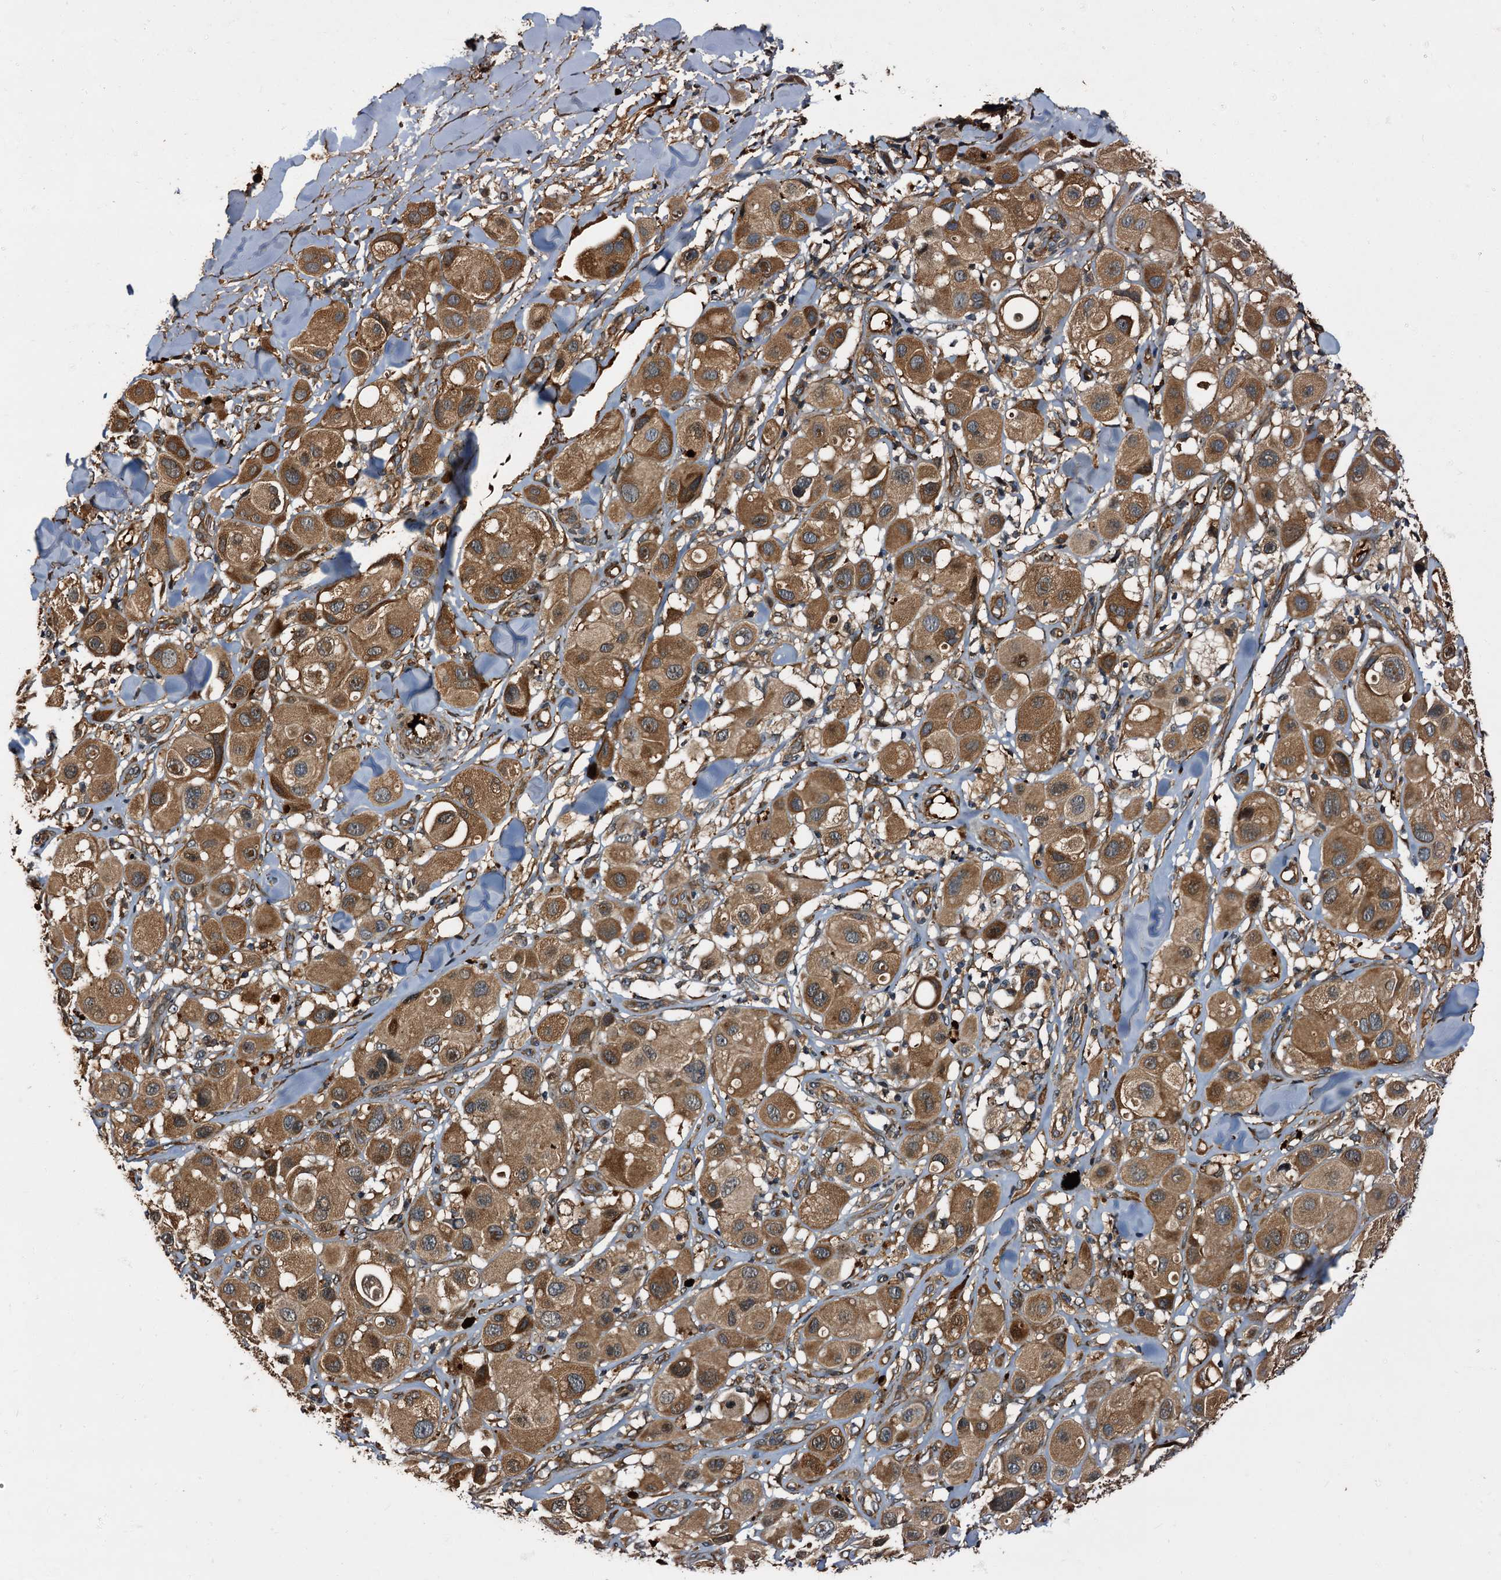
{"staining": {"intensity": "moderate", "quantity": ">75%", "location": "cytoplasmic/membranous"}, "tissue": "melanoma", "cell_type": "Tumor cells", "image_type": "cancer", "snomed": [{"axis": "morphology", "description": "Malignant melanoma, Metastatic site"}, {"axis": "topography", "description": "Skin"}], "caption": "The immunohistochemical stain highlights moderate cytoplasmic/membranous positivity in tumor cells of melanoma tissue.", "gene": "PEX5", "patient": {"sex": "male", "age": 41}}